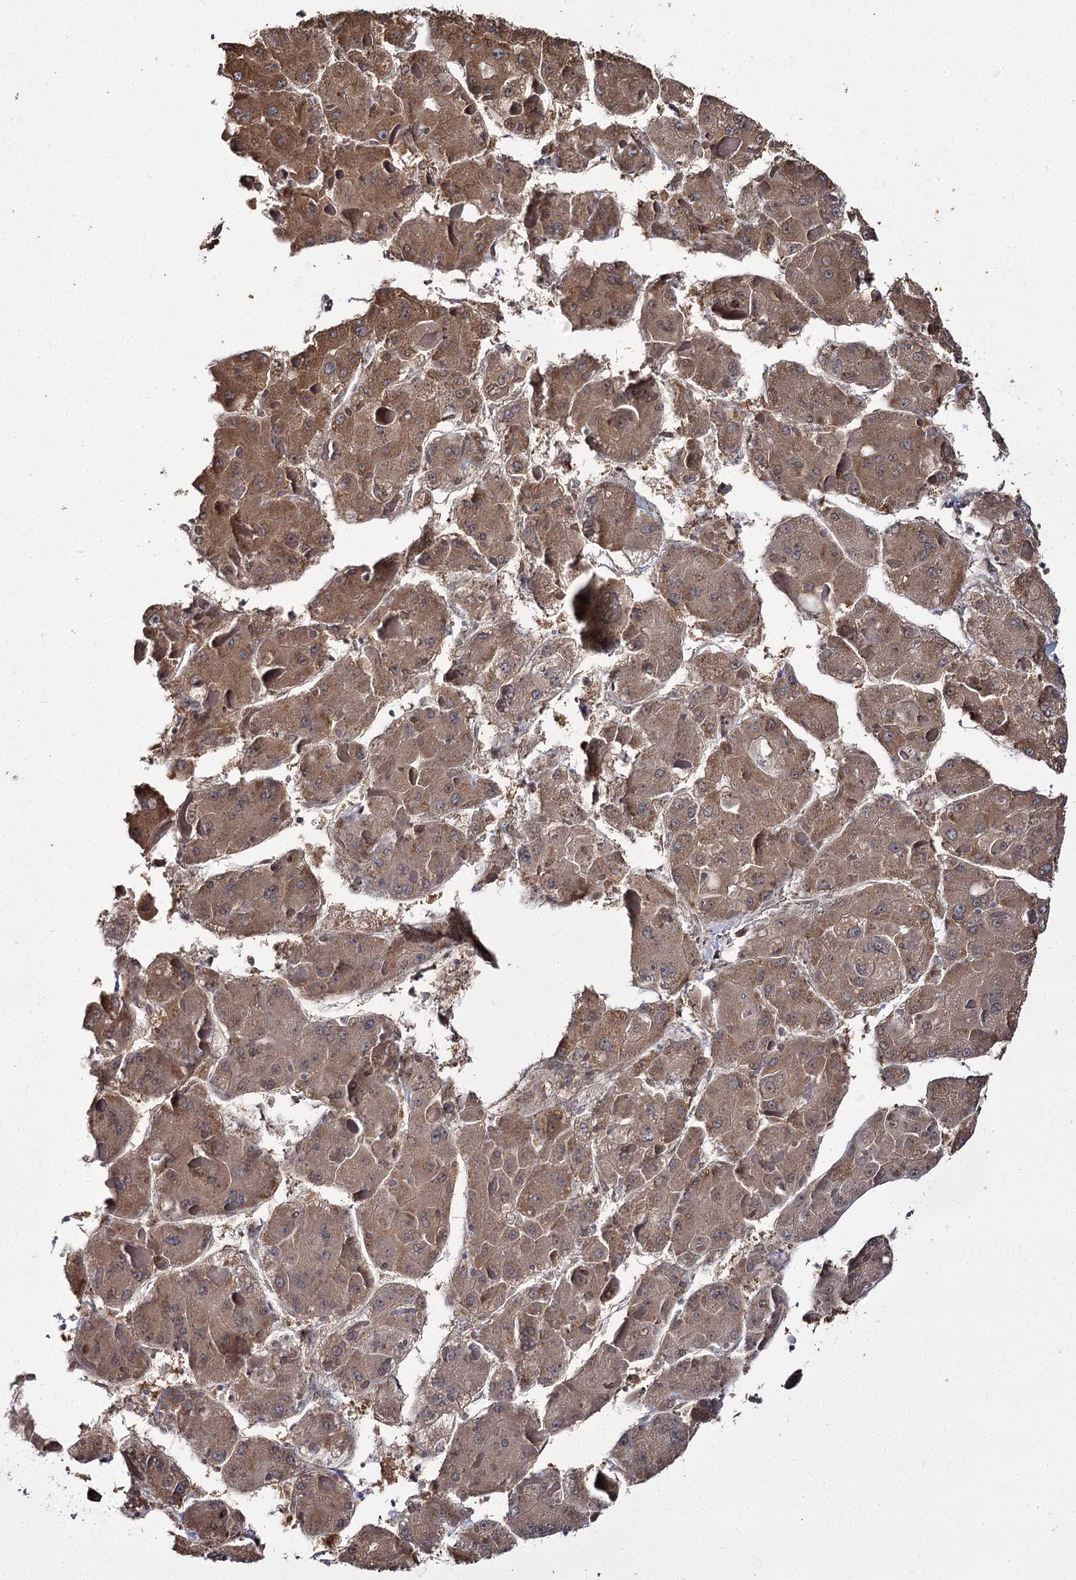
{"staining": {"intensity": "moderate", "quantity": ">75%", "location": "cytoplasmic/membranous"}, "tissue": "liver cancer", "cell_type": "Tumor cells", "image_type": "cancer", "snomed": [{"axis": "morphology", "description": "Carcinoma, Hepatocellular, NOS"}, {"axis": "topography", "description": "Liver"}], "caption": "This photomicrograph reveals immunohistochemistry staining of hepatocellular carcinoma (liver), with medium moderate cytoplasmic/membranous staining in about >75% of tumor cells.", "gene": "TRNT1", "patient": {"sex": "female", "age": 73}}